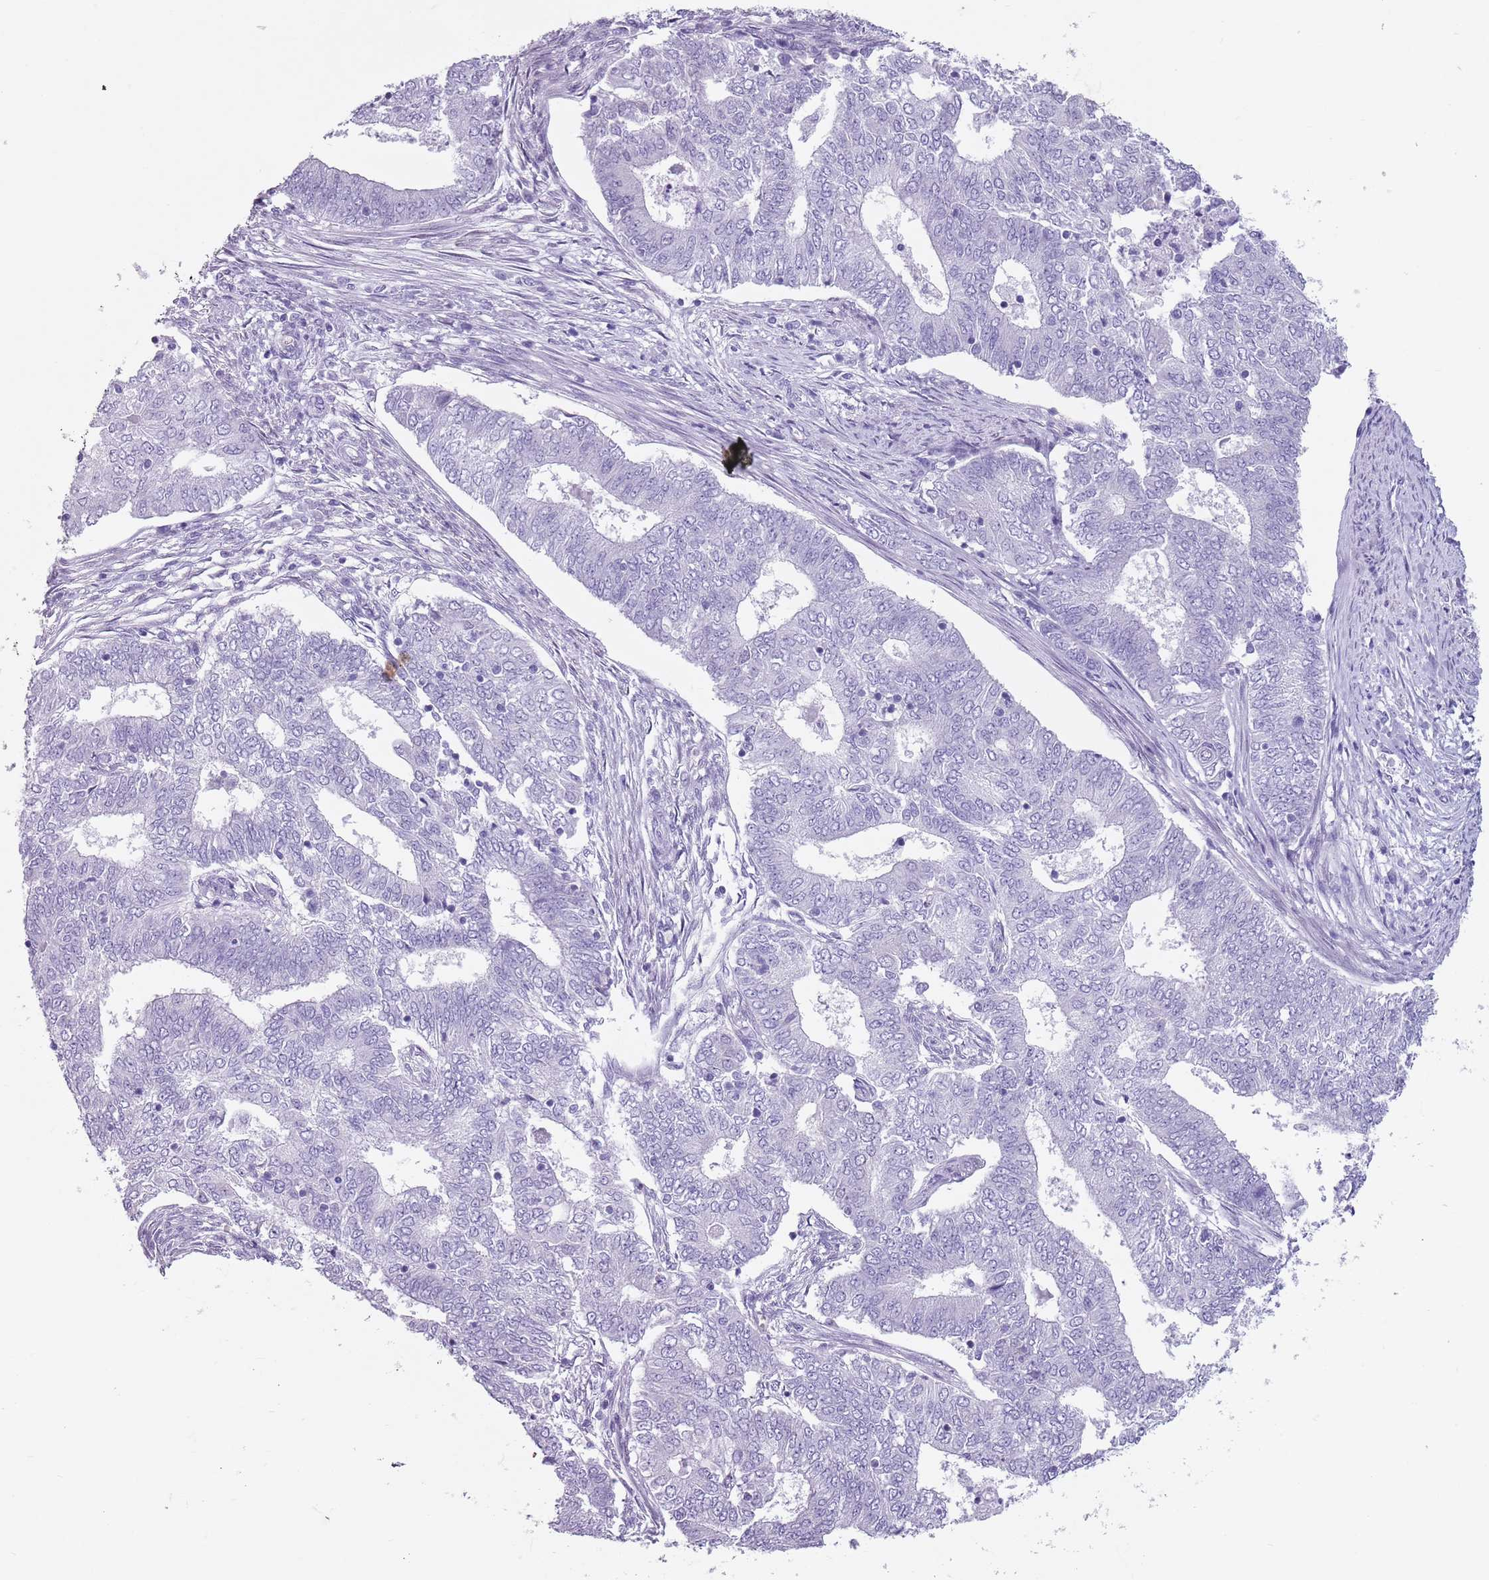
{"staining": {"intensity": "negative", "quantity": "none", "location": "none"}, "tissue": "endometrial cancer", "cell_type": "Tumor cells", "image_type": "cancer", "snomed": [{"axis": "morphology", "description": "Adenocarcinoma, NOS"}, {"axis": "topography", "description": "Endometrium"}], "caption": "Endometrial cancer (adenocarcinoma) was stained to show a protein in brown. There is no significant positivity in tumor cells. (Stains: DAB IHC with hematoxylin counter stain, Microscopy: brightfield microscopy at high magnification).", "gene": "SPESP1", "patient": {"sex": "female", "age": 62}}